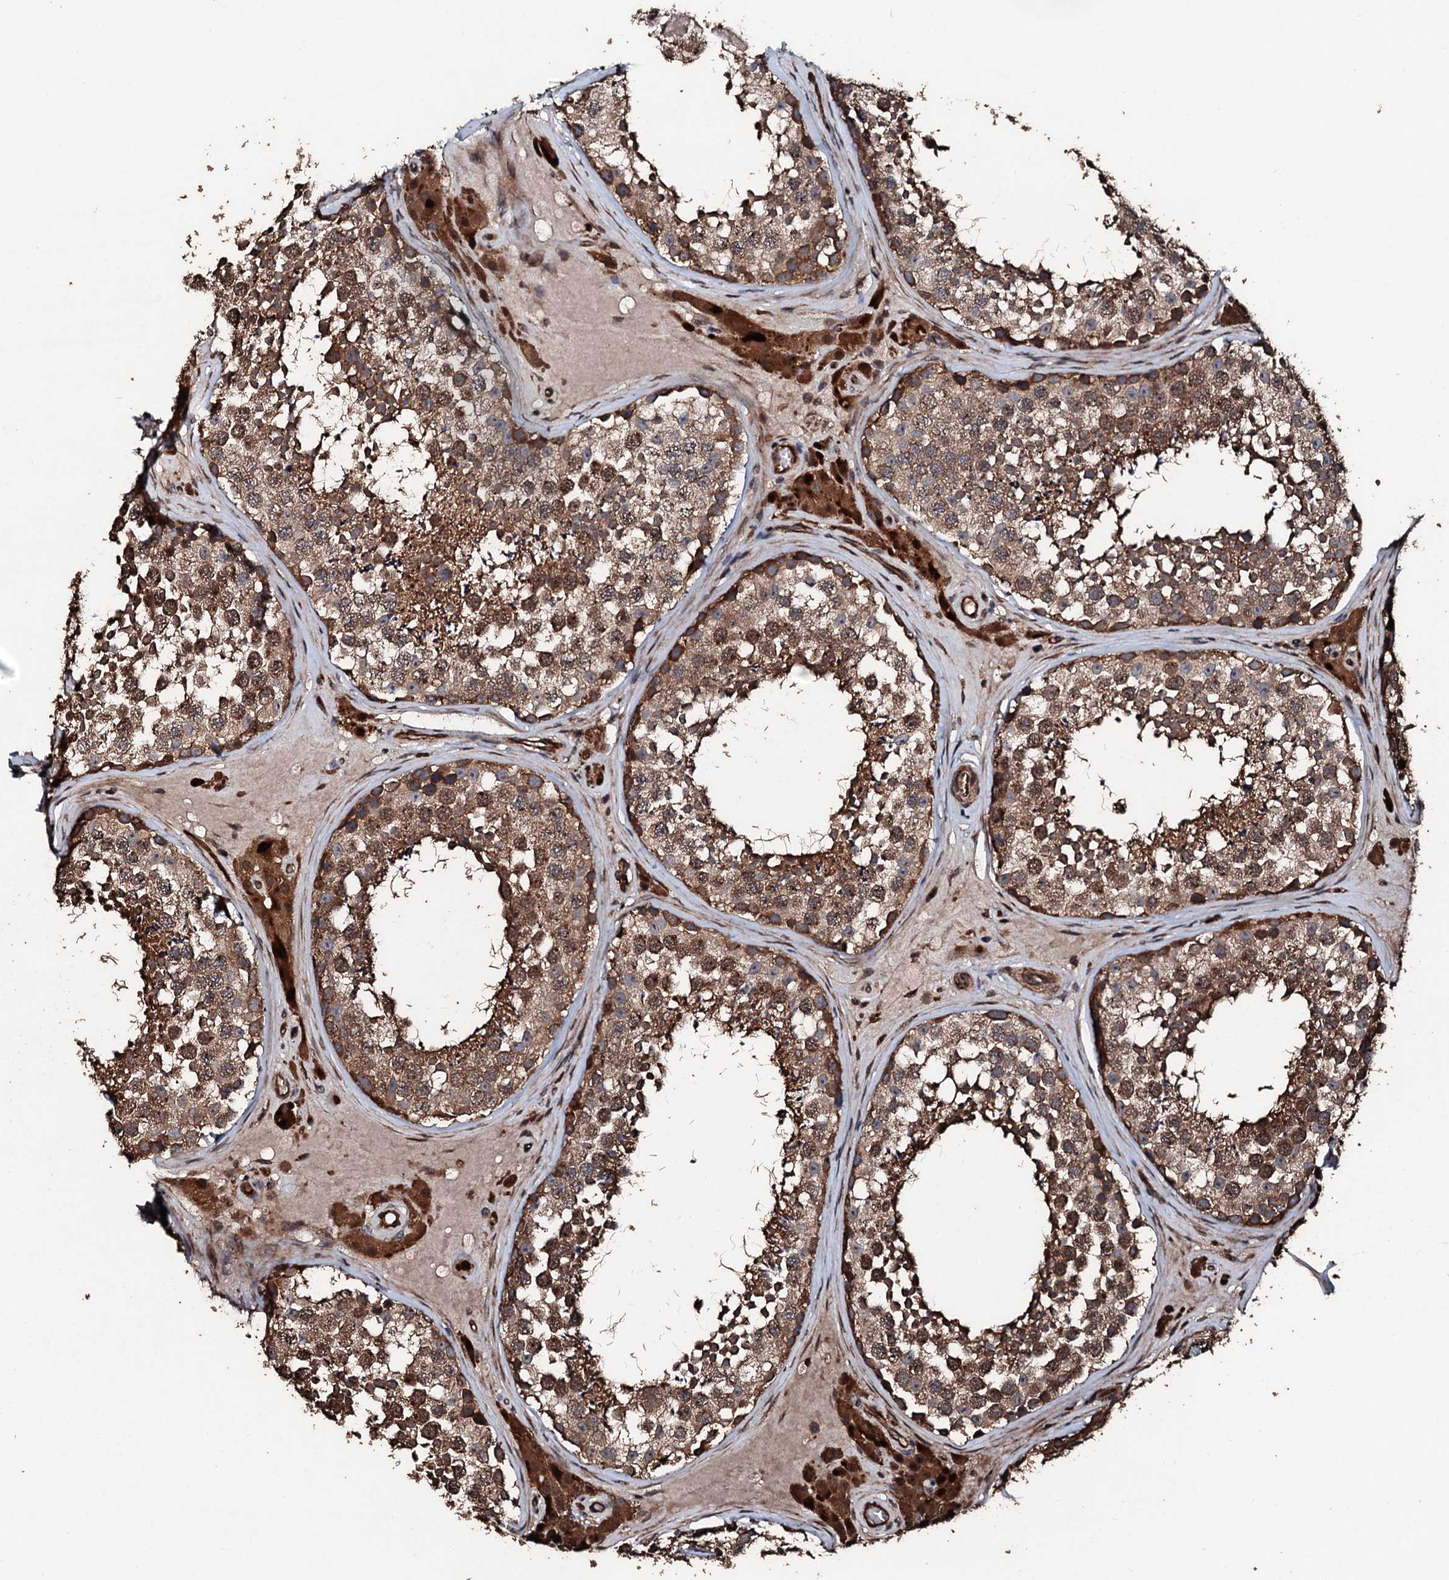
{"staining": {"intensity": "strong", "quantity": ">75%", "location": "cytoplasmic/membranous"}, "tissue": "testis", "cell_type": "Cells in seminiferous ducts", "image_type": "normal", "snomed": [{"axis": "morphology", "description": "Normal tissue, NOS"}, {"axis": "topography", "description": "Testis"}], "caption": "Immunohistochemical staining of unremarkable testis demonstrates strong cytoplasmic/membranous protein staining in approximately >75% of cells in seminiferous ducts.", "gene": "KIF18A", "patient": {"sex": "male", "age": 46}}